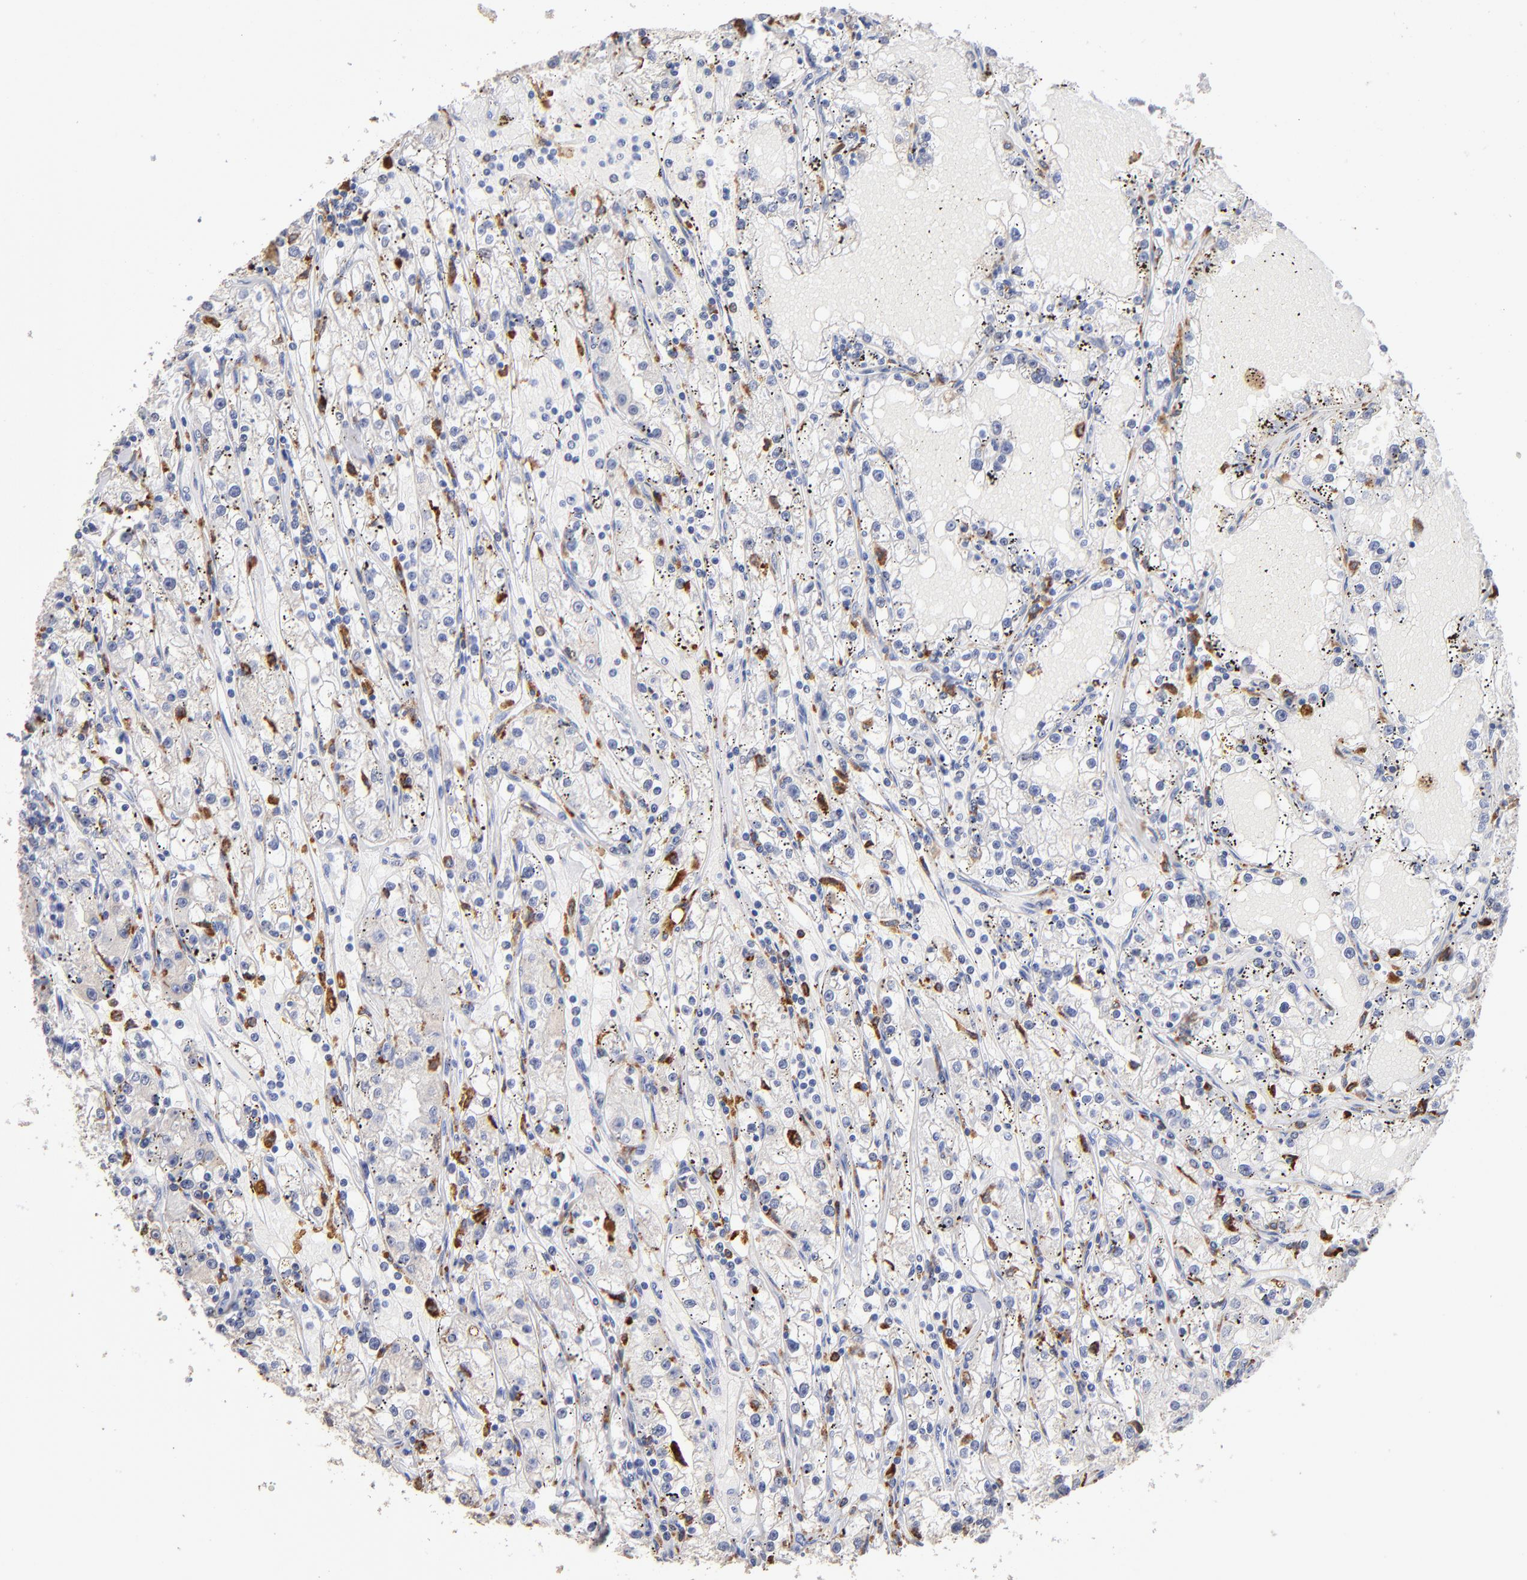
{"staining": {"intensity": "negative", "quantity": "none", "location": "none"}, "tissue": "renal cancer", "cell_type": "Tumor cells", "image_type": "cancer", "snomed": [{"axis": "morphology", "description": "Adenocarcinoma, NOS"}, {"axis": "topography", "description": "Kidney"}], "caption": "There is no significant expression in tumor cells of renal cancer (adenocarcinoma).", "gene": "CD180", "patient": {"sex": "male", "age": 56}}